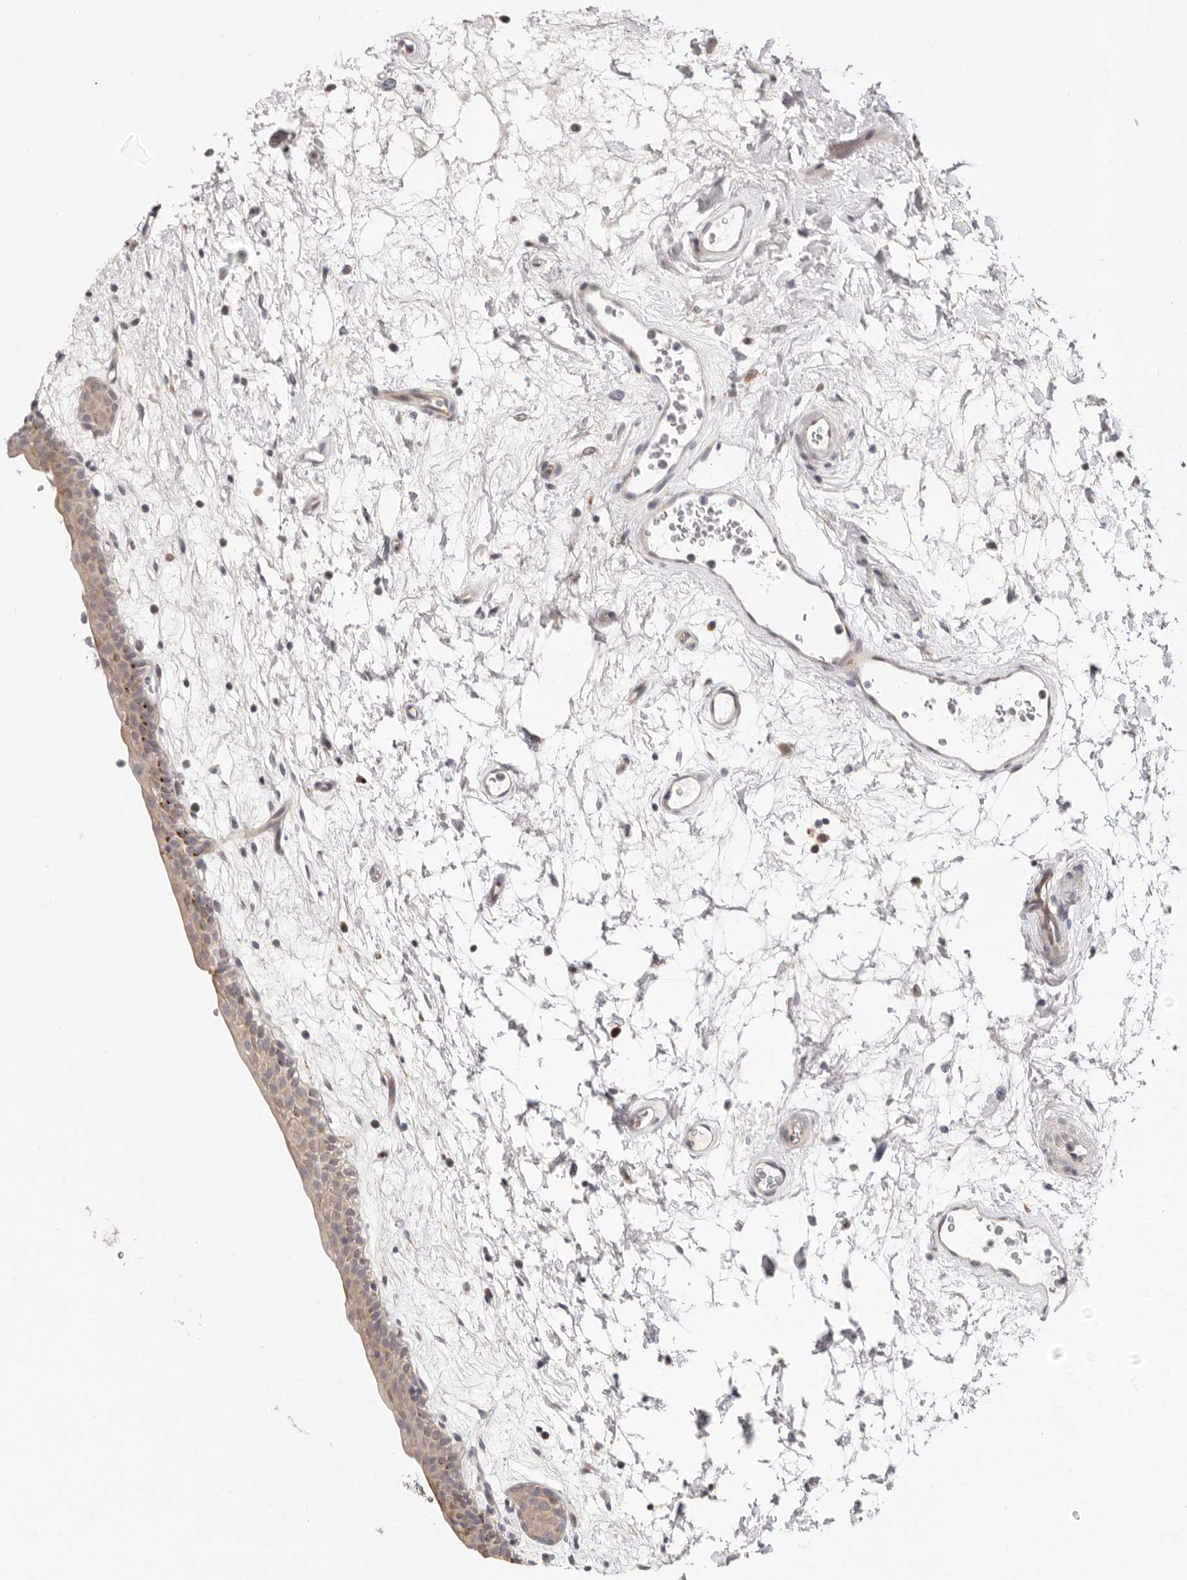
{"staining": {"intensity": "weak", "quantity": "25%-75%", "location": "cytoplasmic/membranous"}, "tissue": "urinary bladder", "cell_type": "Urothelial cells", "image_type": "normal", "snomed": [{"axis": "morphology", "description": "Normal tissue, NOS"}, {"axis": "topography", "description": "Urinary bladder"}], "caption": "Weak cytoplasmic/membranous expression is identified in approximately 25%-75% of urothelial cells in unremarkable urinary bladder.", "gene": "TOR3A", "patient": {"sex": "male", "age": 83}}